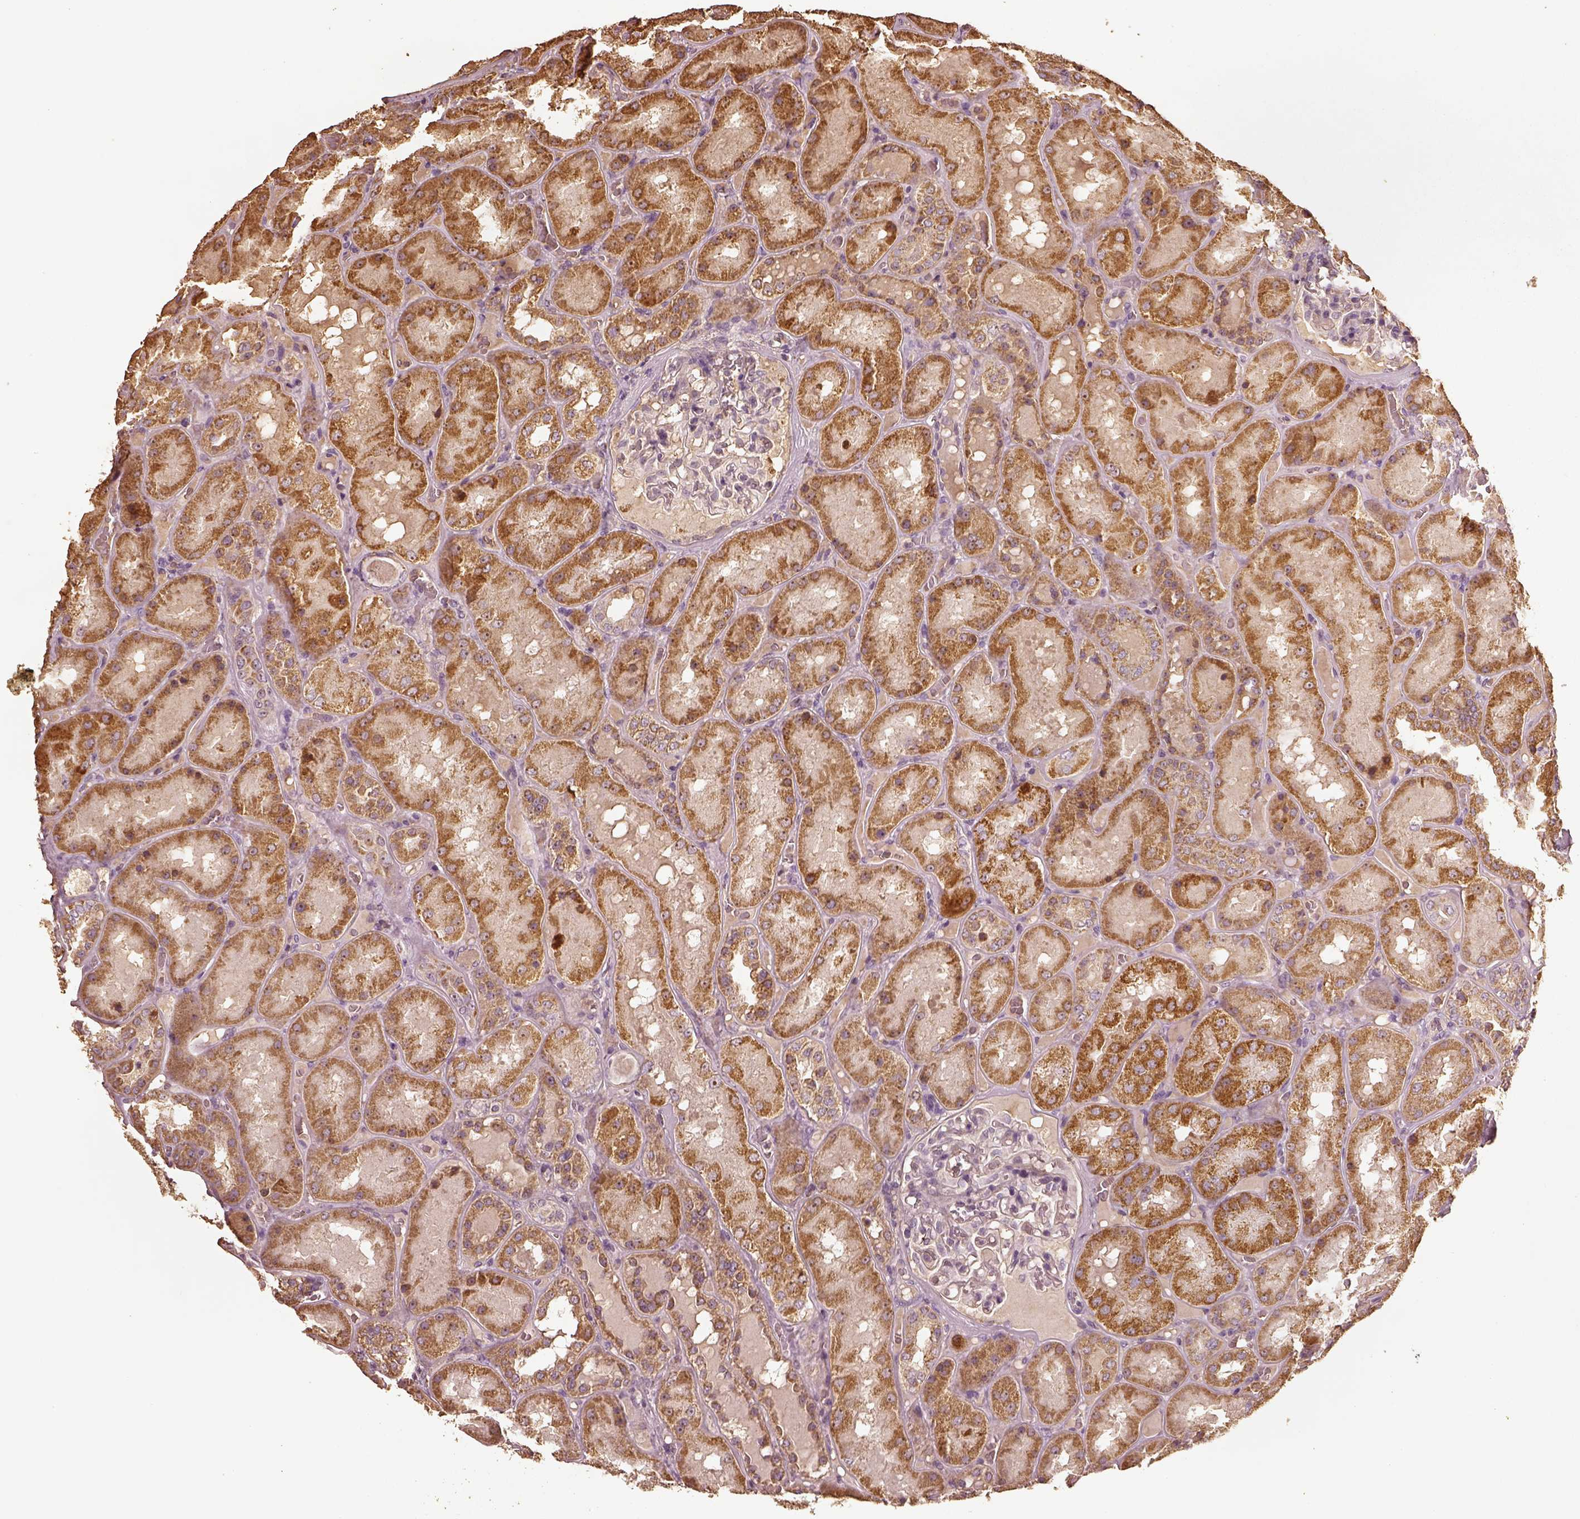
{"staining": {"intensity": "weak", "quantity": "<25%", "location": "cytoplasmic/membranous"}, "tissue": "kidney", "cell_type": "Cells in glomeruli", "image_type": "normal", "snomed": [{"axis": "morphology", "description": "Normal tissue, NOS"}, {"axis": "topography", "description": "Kidney"}], "caption": "DAB immunohistochemical staining of benign human kidney demonstrates no significant expression in cells in glomeruli.", "gene": "PTGES2", "patient": {"sex": "male", "age": 73}}